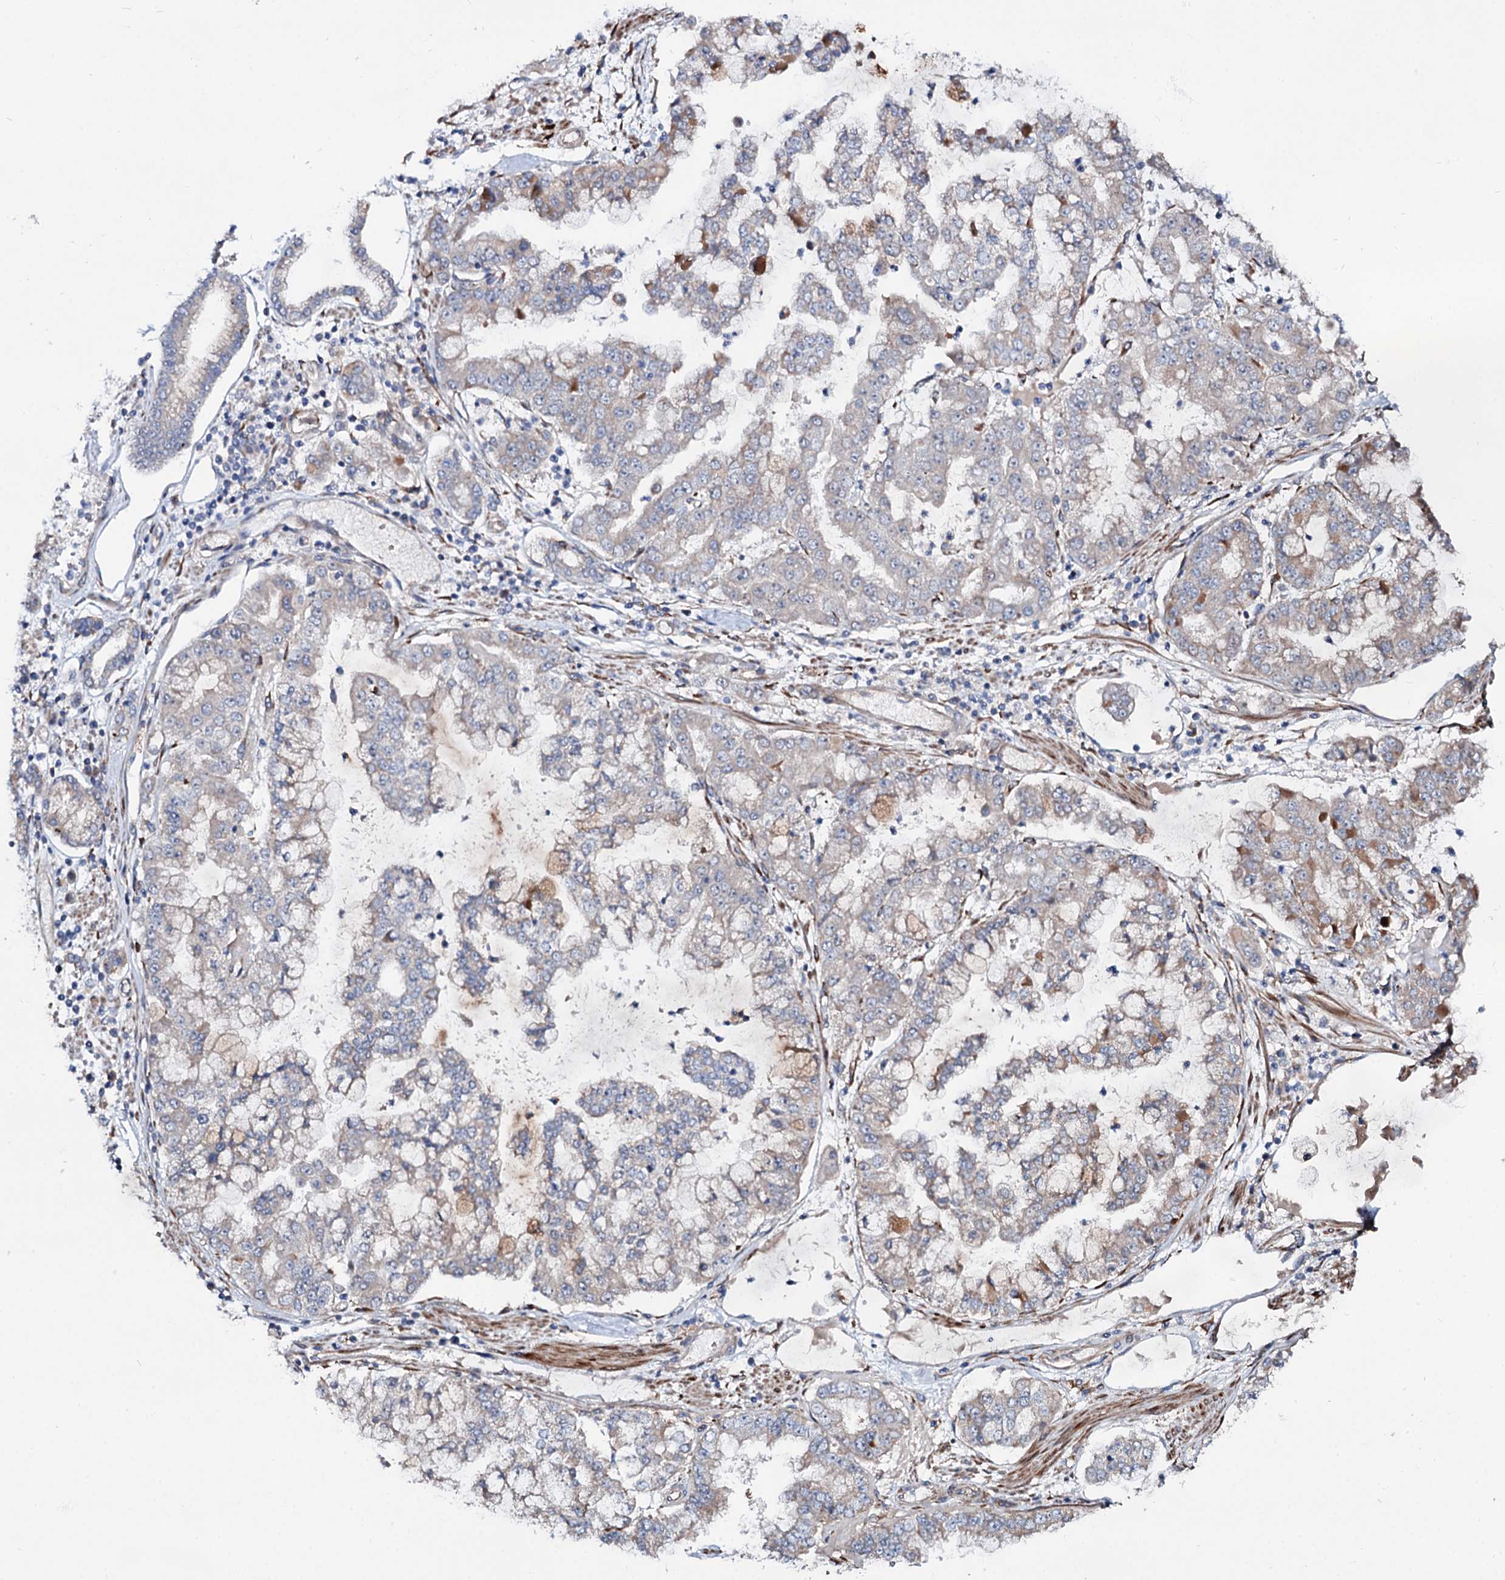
{"staining": {"intensity": "weak", "quantity": "<25%", "location": "cytoplasmic/membranous"}, "tissue": "stomach cancer", "cell_type": "Tumor cells", "image_type": "cancer", "snomed": [{"axis": "morphology", "description": "Adenocarcinoma, NOS"}, {"axis": "topography", "description": "Stomach"}], "caption": "Stomach cancer (adenocarcinoma) stained for a protein using IHC shows no expression tumor cells.", "gene": "PTDSS2", "patient": {"sex": "male", "age": 76}}